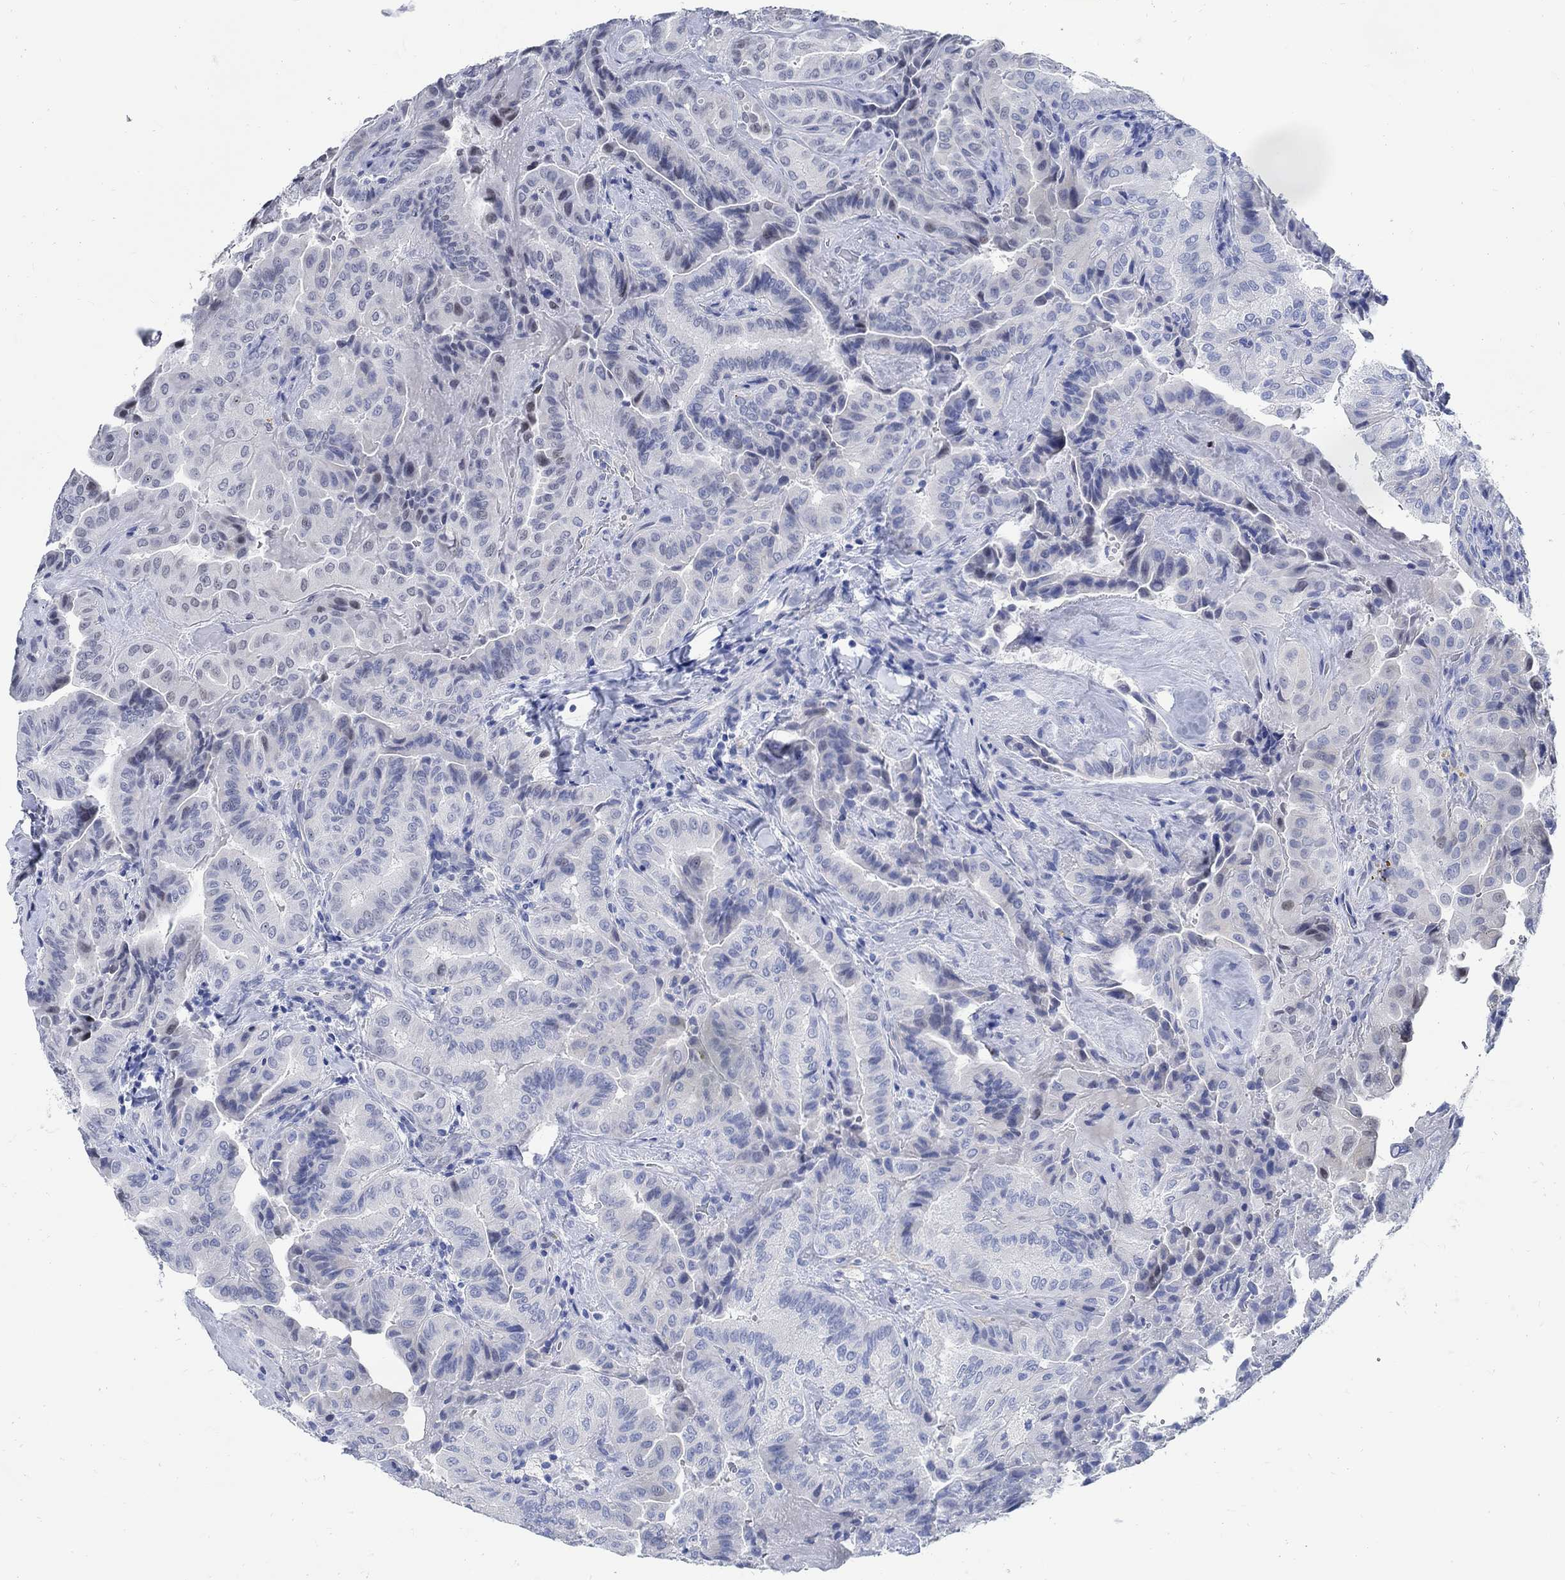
{"staining": {"intensity": "negative", "quantity": "none", "location": "none"}, "tissue": "thyroid cancer", "cell_type": "Tumor cells", "image_type": "cancer", "snomed": [{"axis": "morphology", "description": "Papillary adenocarcinoma, NOS"}, {"axis": "topography", "description": "Thyroid gland"}], "caption": "IHC histopathology image of neoplastic tissue: human thyroid cancer (papillary adenocarcinoma) stained with DAB (3,3'-diaminobenzidine) reveals no significant protein expression in tumor cells. (Stains: DAB IHC with hematoxylin counter stain, Microscopy: brightfield microscopy at high magnification).", "gene": "DLK1", "patient": {"sex": "female", "age": 68}}